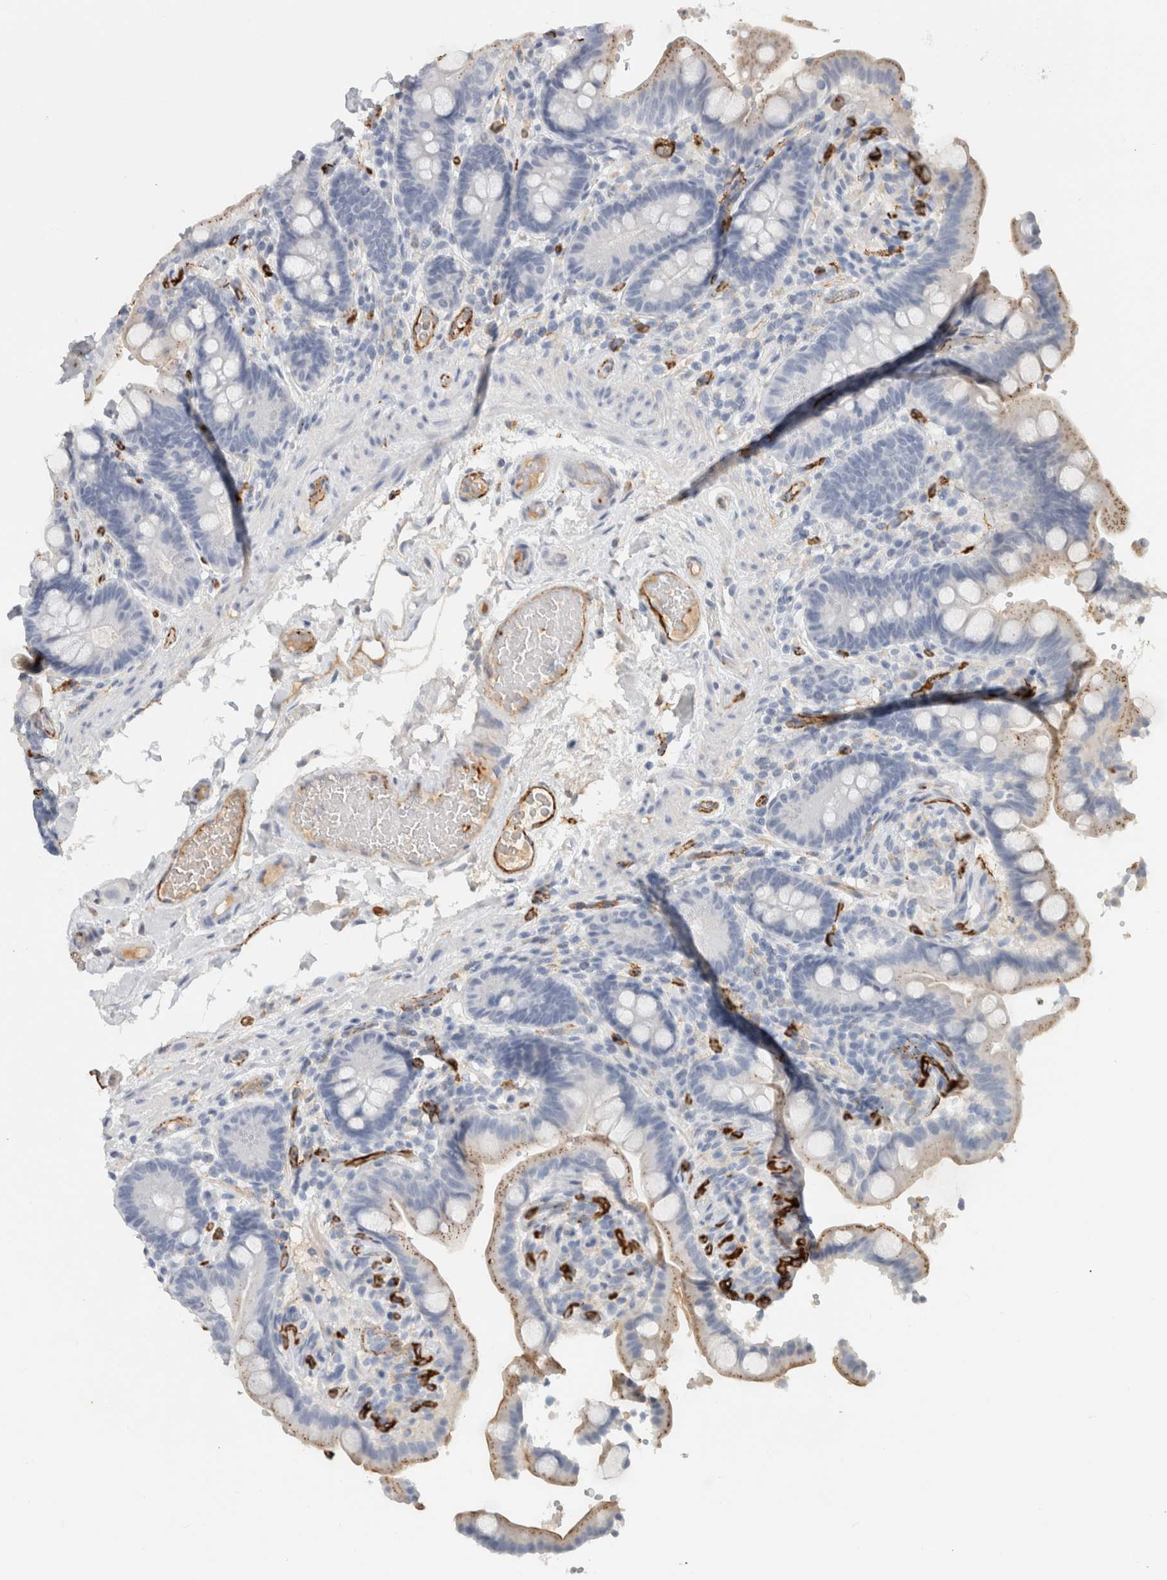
{"staining": {"intensity": "moderate", "quantity": ">75%", "location": "cytoplasmic/membranous"}, "tissue": "colon", "cell_type": "Endothelial cells", "image_type": "normal", "snomed": [{"axis": "morphology", "description": "Normal tissue, NOS"}, {"axis": "topography", "description": "Smooth muscle"}, {"axis": "topography", "description": "Colon"}], "caption": "This photomicrograph displays immunohistochemistry (IHC) staining of normal human colon, with medium moderate cytoplasmic/membranous positivity in about >75% of endothelial cells.", "gene": "CD36", "patient": {"sex": "male", "age": 73}}